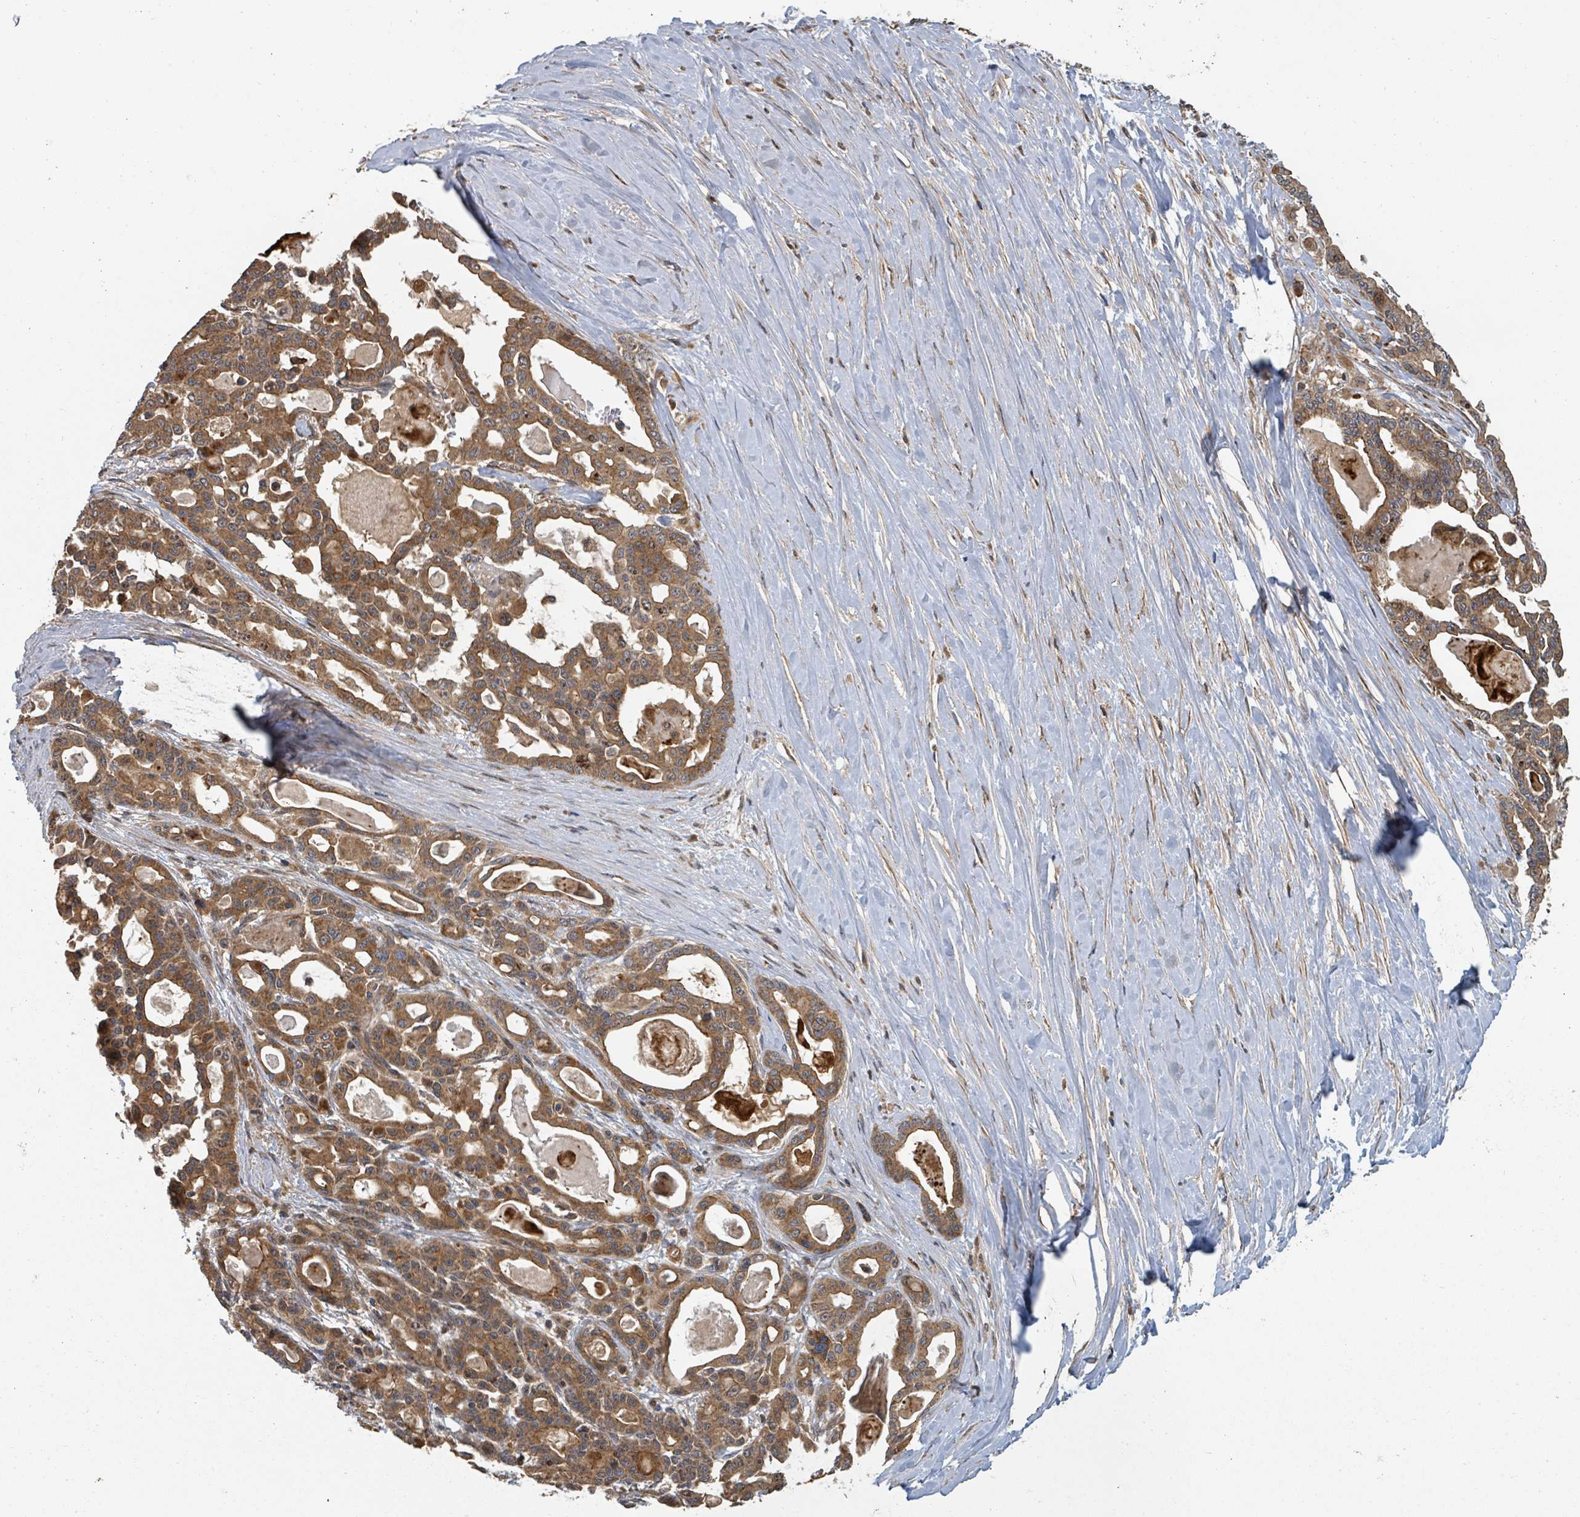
{"staining": {"intensity": "moderate", "quantity": ">75%", "location": "cytoplasmic/membranous"}, "tissue": "pancreatic cancer", "cell_type": "Tumor cells", "image_type": "cancer", "snomed": [{"axis": "morphology", "description": "Adenocarcinoma, NOS"}, {"axis": "topography", "description": "Pancreas"}], "caption": "Approximately >75% of tumor cells in human adenocarcinoma (pancreatic) demonstrate moderate cytoplasmic/membranous protein staining as visualized by brown immunohistochemical staining.", "gene": "DPM1", "patient": {"sex": "male", "age": 63}}